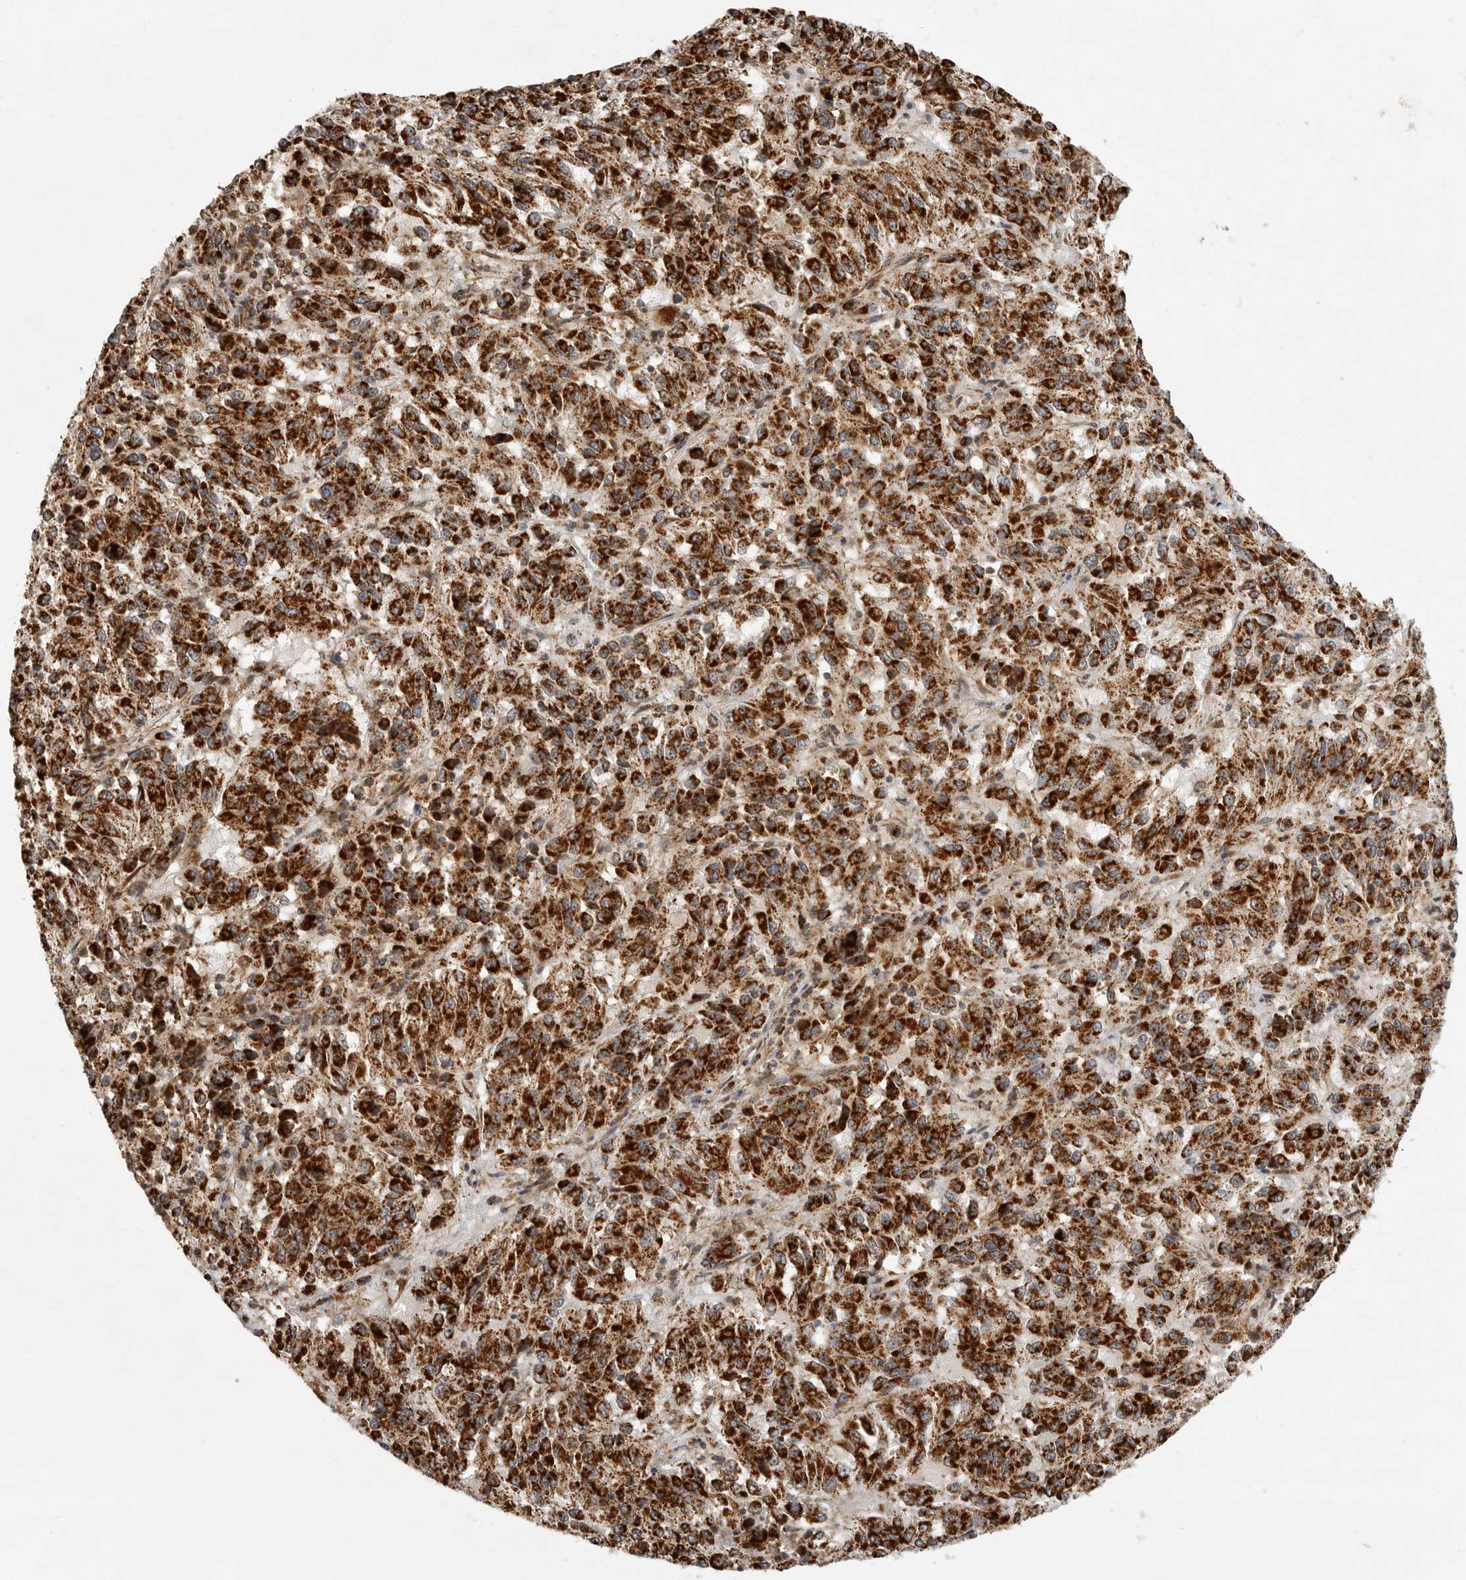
{"staining": {"intensity": "strong", "quantity": ">75%", "location": "cytoplasmic/membranous"}, "tissue": "melanoma", "cell_type": "Tumor cells", "image_type": "cancer", "snomed": [{"axis": "morphology", "description": "Malignant melanoma, Metastatic site"}, {"axis": "topography", "description": "Lung"}], "caption": "Protein expression analysis of human melanoma reveals strong cytoplasmic/membranous expression in approximately >75% of tumor cells.", "gene": "NARS2", "patient": {"sex": "male", "age": 64}}